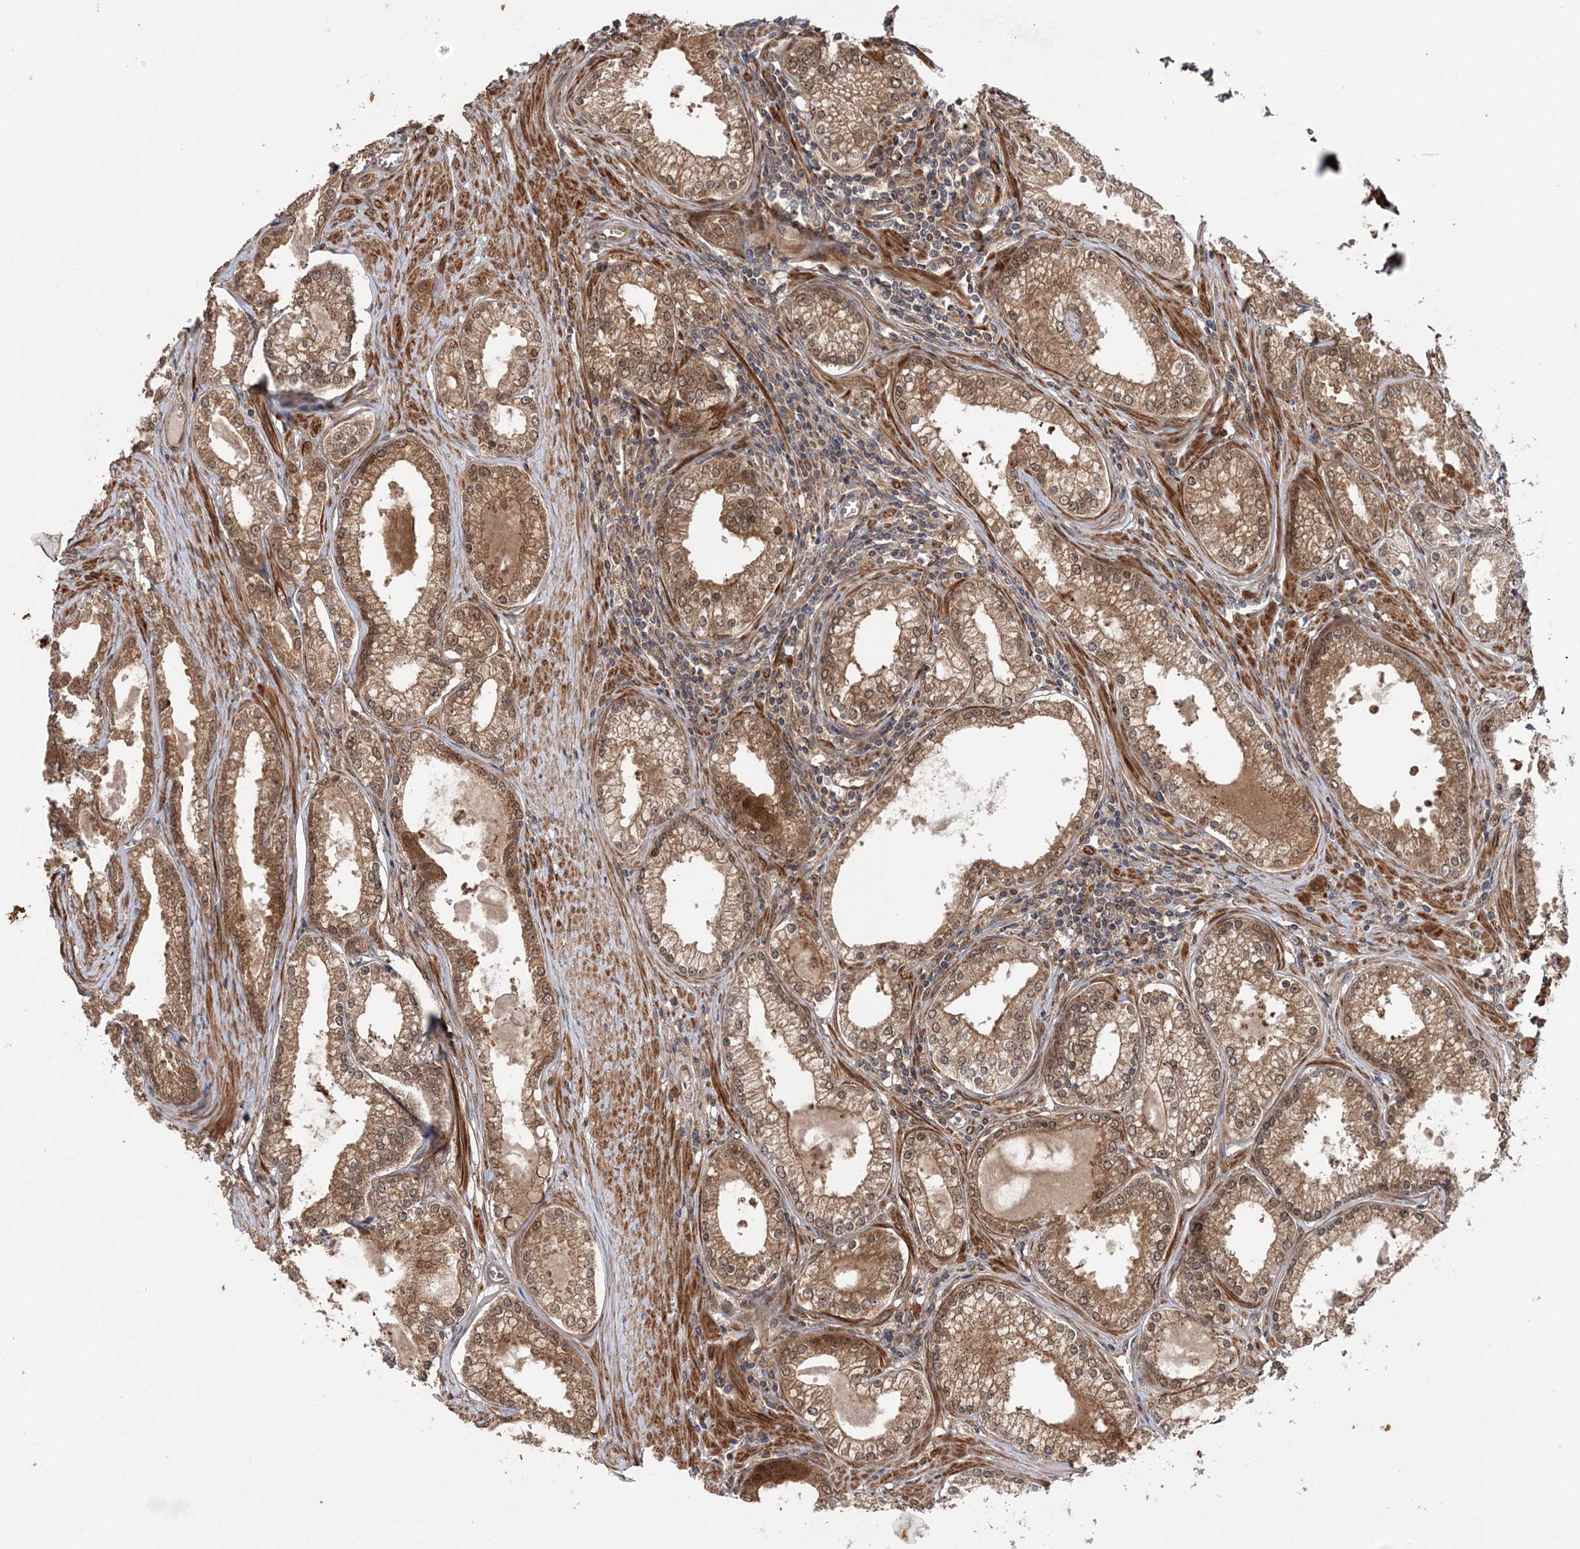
{"staining": {"intensity": "moderate", "quantity": ">75%", "location": "cytoplasmic/membranous,nuclear"}, "tissue": "prostate cancer", "cell_type": "Tumor cells", "image_type": "cancer", "snomed": [{"axis": "morphology", "description": "Adenocarcinoma, High grade"}, {"axis": "topography", "description": "Prostate"}], "caption": "Protein staining reveals moderate cytoplasmic/membranous and nuclear expression in about >75% of tumor cells in adenocarcinoma (high-grade) (prostate). The protein is shown in brown color, while the nuclei are stained blue.", "gene": "UBTD2", "patient": {"sex": "male", "age": 68}}